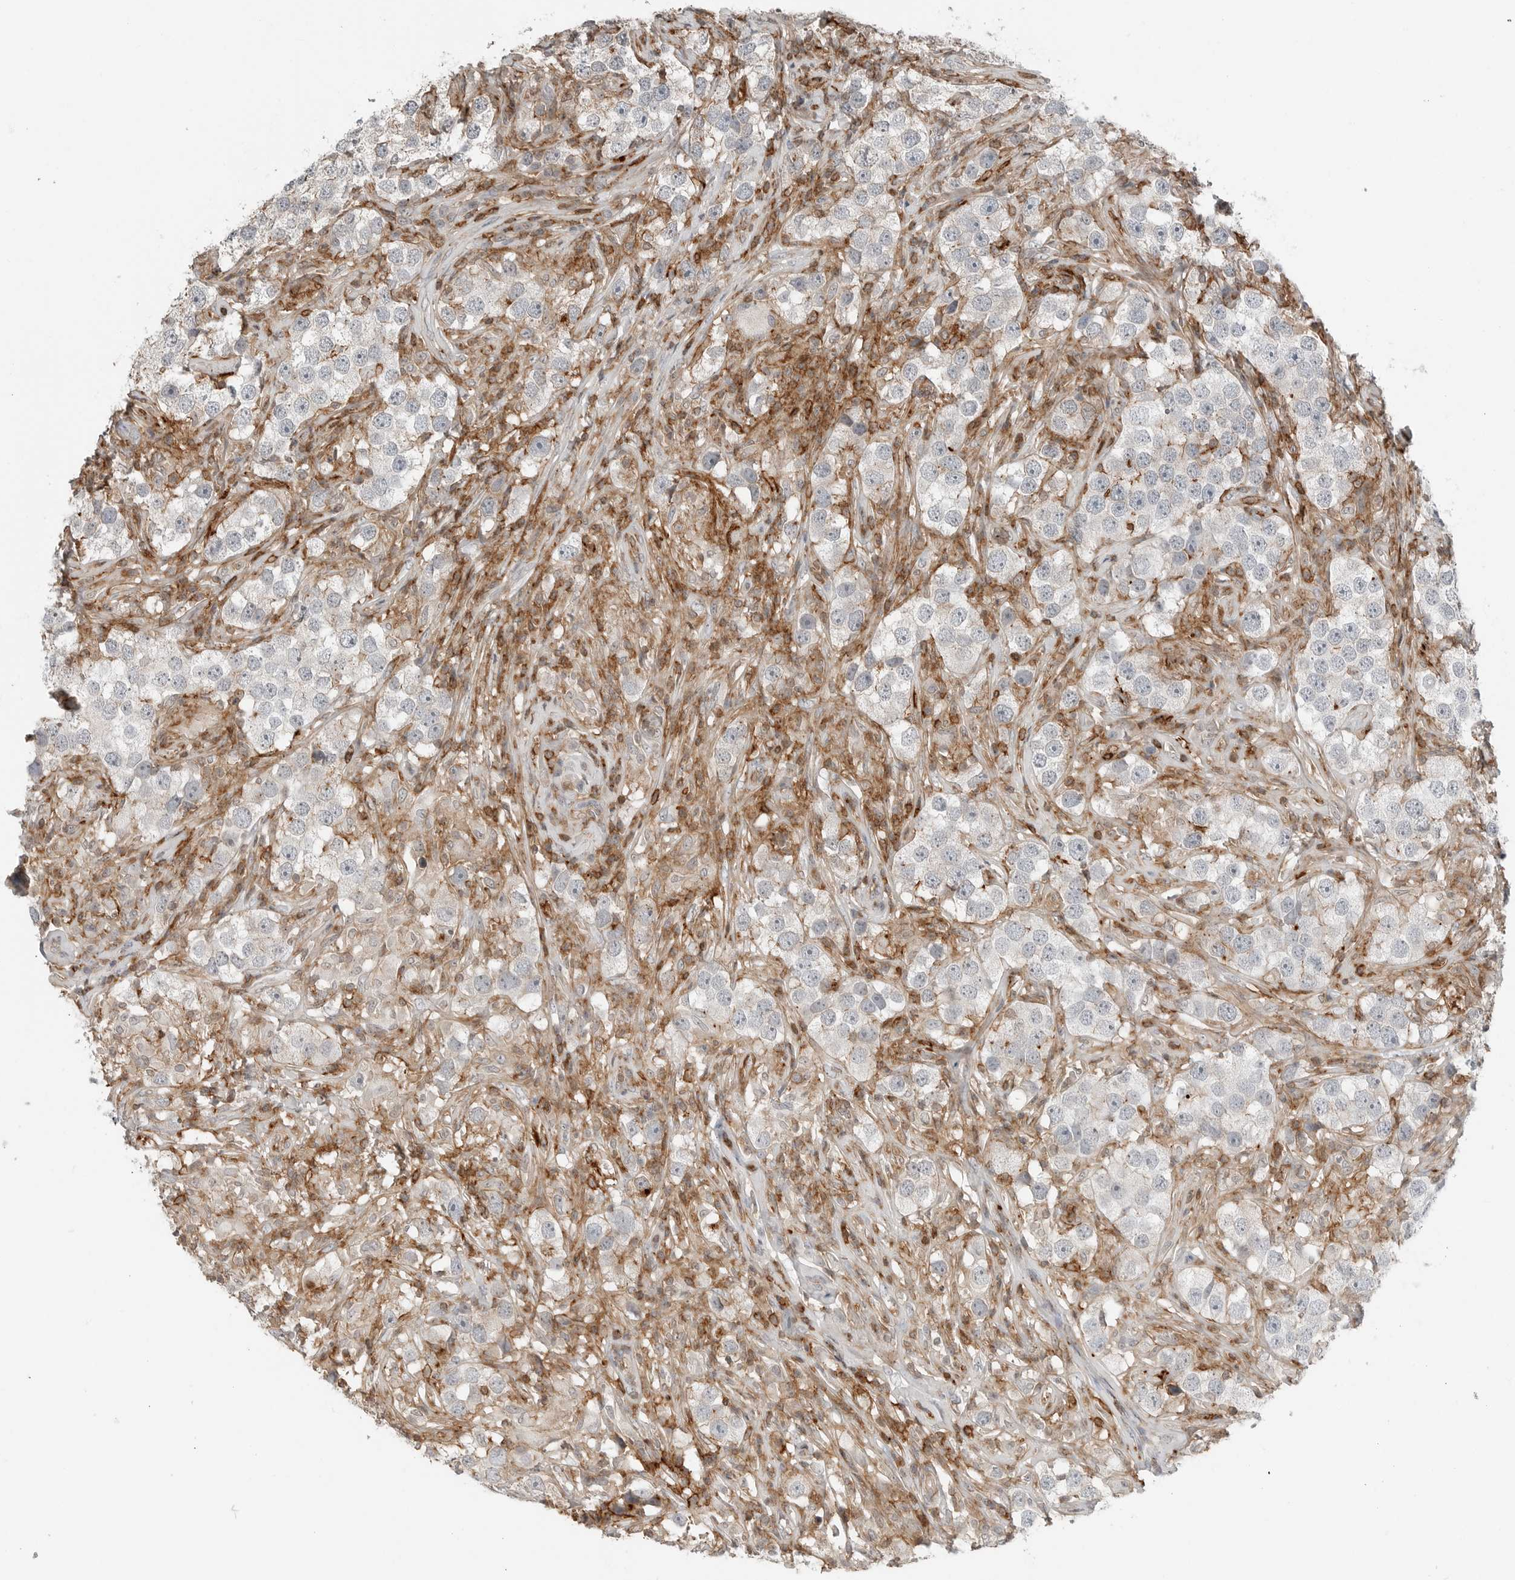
{"staining": {"intensity": "negative", "quantity": "none", "location": "none"}, "tissue": "testis cancer", "cell_type": "Tumor cells", "image_type": "cancer", "snomed": [{"axis": "morphology", "description": "Seminoma, NOS"}, {"axis": "topography", "description": "Testis"}], "caption": "High magnification brightfield microscopy of testis cancer stained with DAB (3,3'-diaminobenzidine) (brown) and counterstained with hematoxylin (blue): tumor cells show no significant positivity.", "gene": "LEFTY2", "patient": {"sex": "male", "age": 49}}